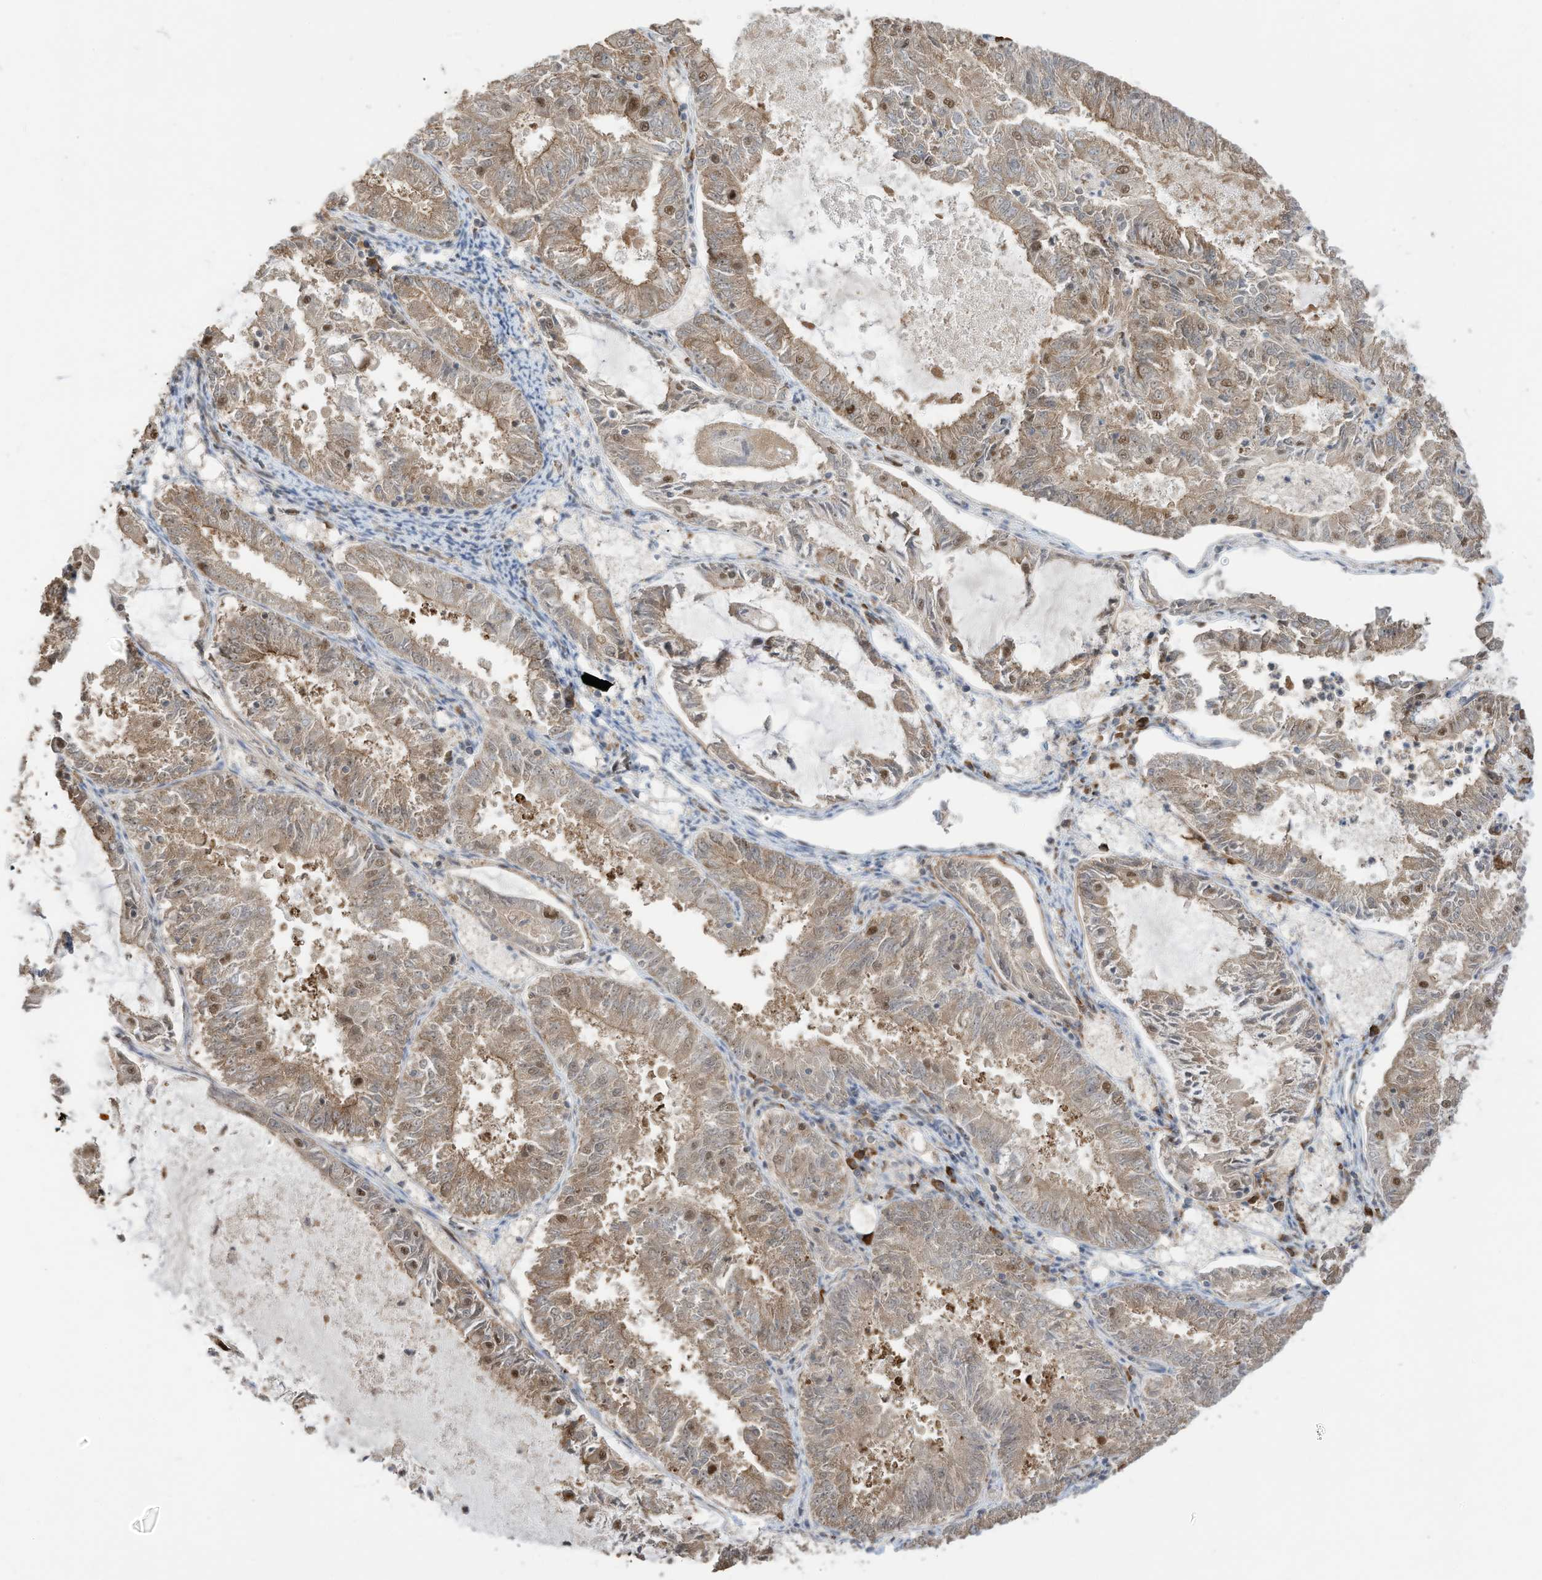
{"staining": {"intensity": "weak", "quantity": ">75%", "location": "cytoplasmic/membranous,nuclear"}, "tissue": "endometrial cancer", "cell_type": "Tumor cells", "image_type": "cancer", "snomed": [{"axis": "morphology", "description": "Adenocarcinoma, NOS"}, {"axis": "topography", "description": "Endometrium"}], "caption": "This is an image of IHC staining of endometrial cancer, which shows weak staining in the cytoplasmic/membranous and nuclear of tumor cells.", "gene": "ZNF195", "patient": {"sex": "female", "age": 57}}